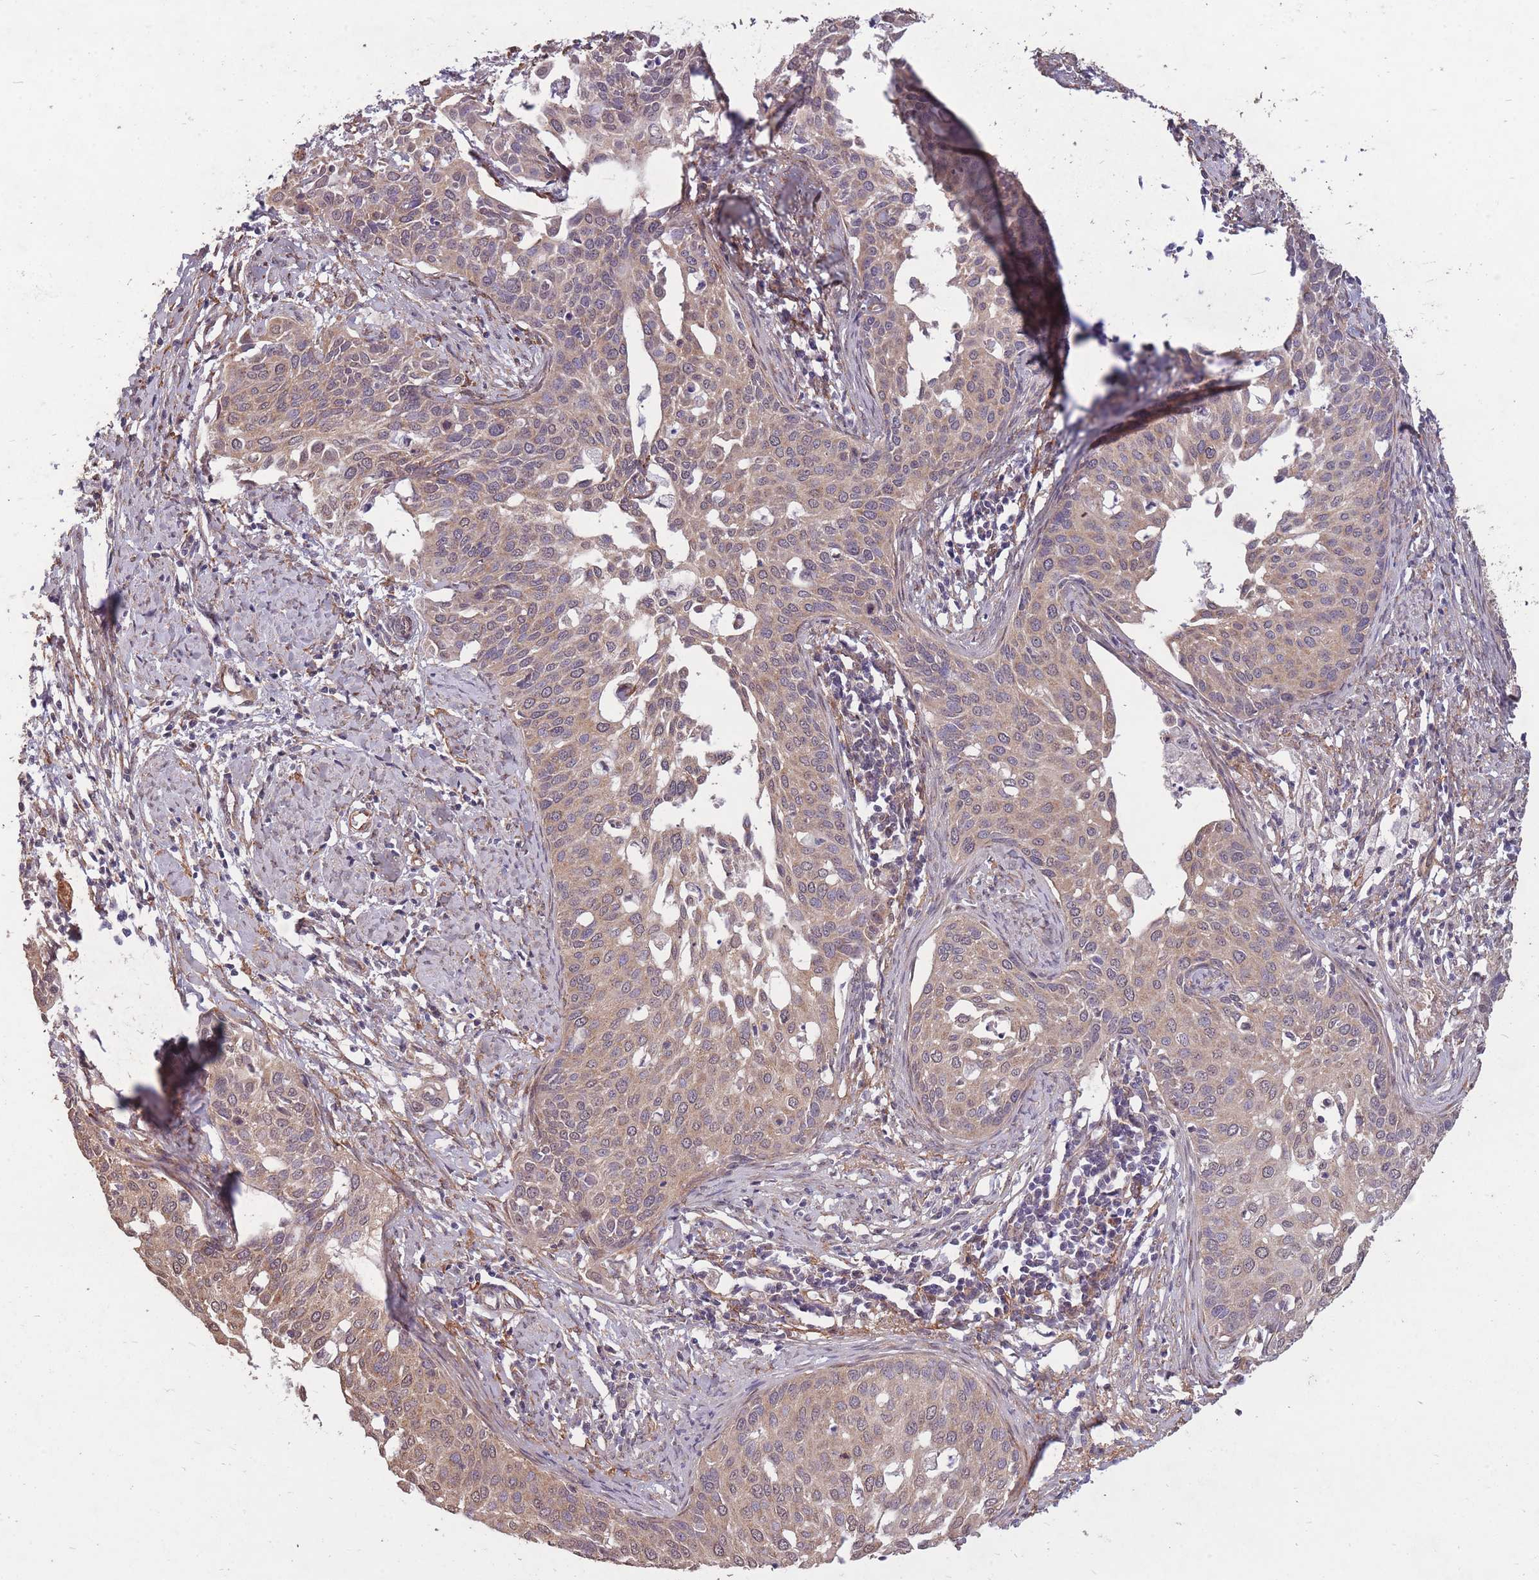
{"staining": {"intensity": "weak", "quantity": ">75%", "location": "cytoplasmic/membranous"}, "tissue": "cervical cancer", "cell_type": "Tumor cells", "image_type": "cancer", "snomed": [{"axis": "morphology", "description": "Squamous cell carcinoma, NOS"}, {"axis": "topography", "description": "Cervix"}], "caption": "This image reveals immunohistochemistry staining of human cervical cancer, with low weak cytoplasmic/membranous staining in approximately >75% of tumor cells.", "gene": "DYNC1LI2", "patient": {"sex": "female", "age": 44}}